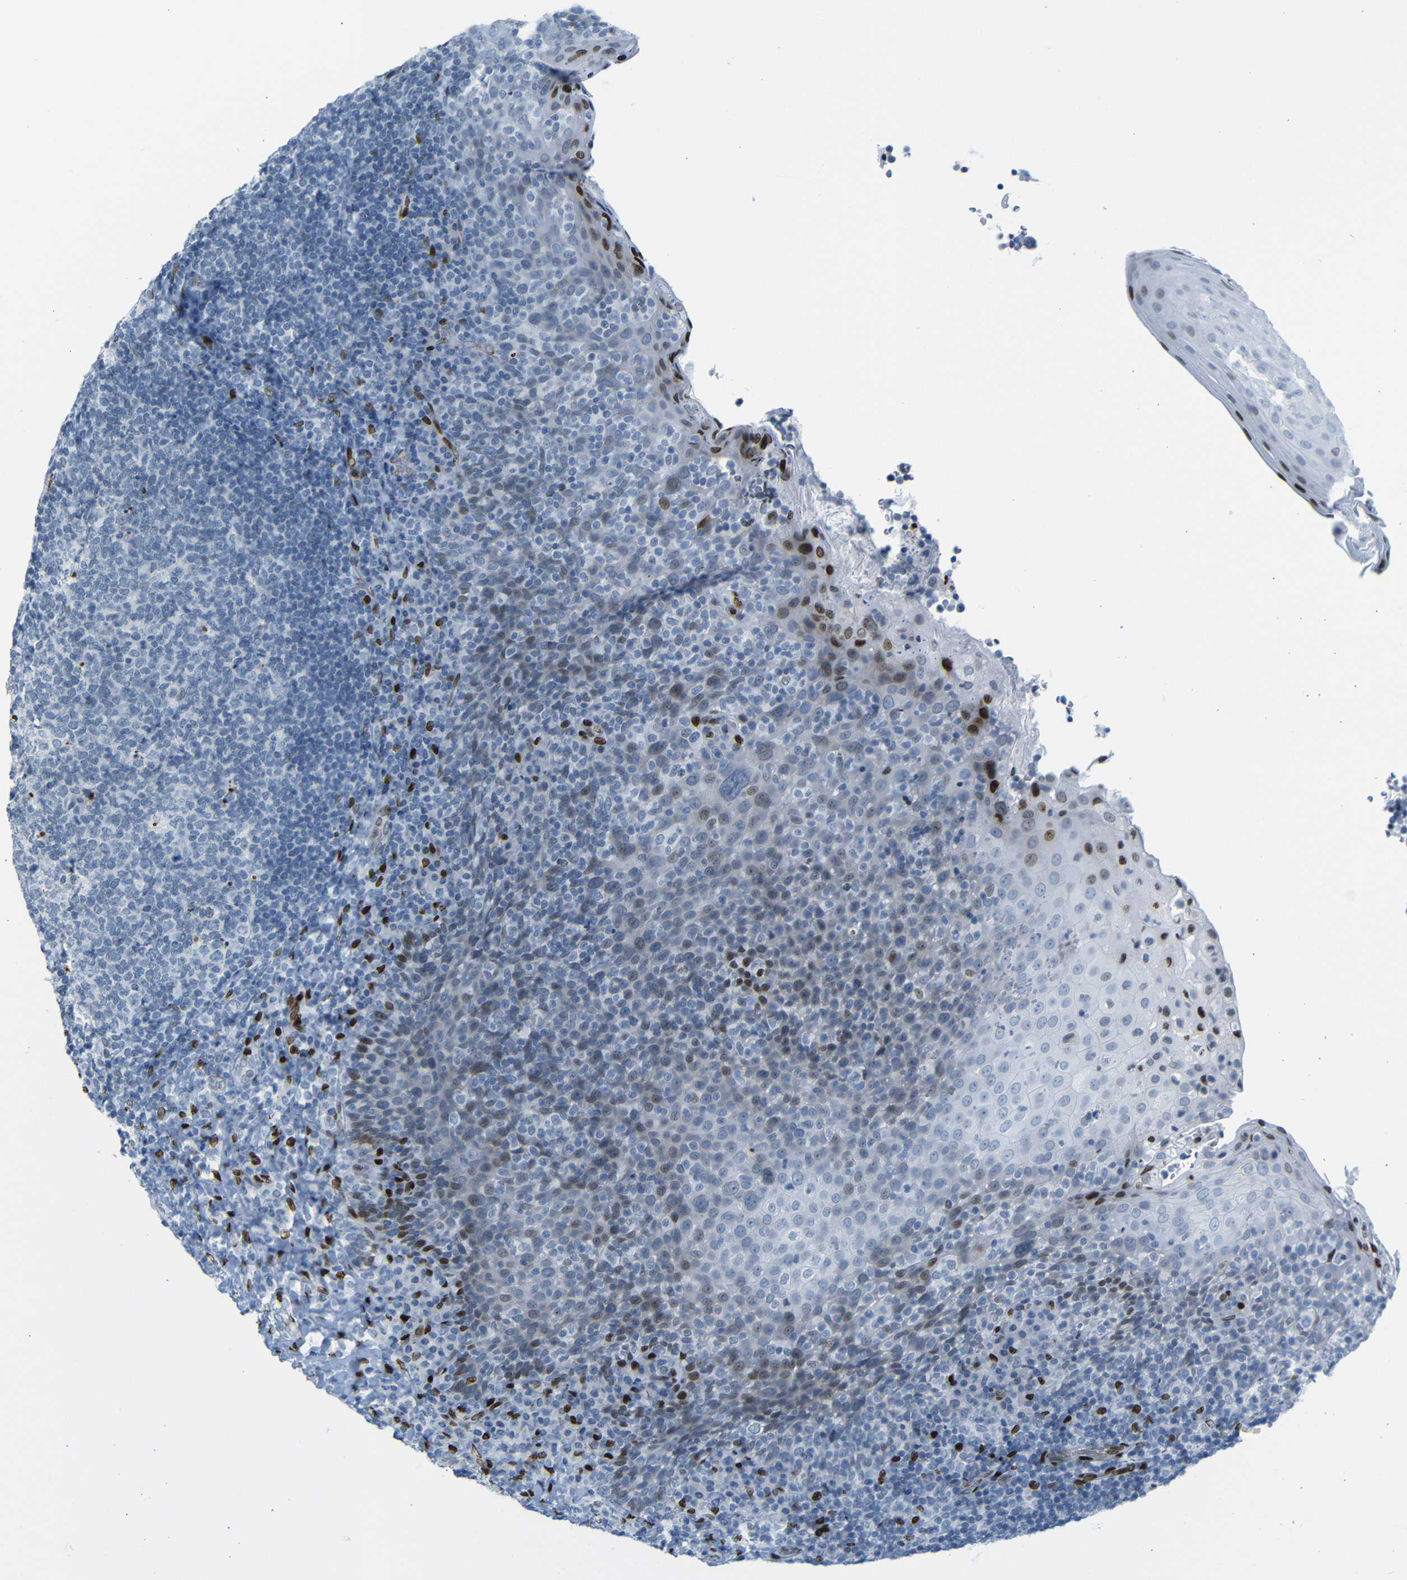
{"staining": {"intensity": "moderate", "quantity": "<25%", "location": "cytoplasmic/membranous,nuclear"}, "tissue": "tonsil", "cell_type": "Germinal center cells", "image_type": "normal", "snomed": [{"axis": "morphology", "description": "Normal tissue, NOS"}, {"axis": "topography", "description": "Tonsil"}], "caption": "Moderate cytoplasmic/membranous,nuclear expression for a protein is appreciated in approximately <25% of germinal center cells of unremarkable tonsil using immunohistochemistry.", "gene": "NPIPB15", "patient": {"sex": "male", "age": 17}}